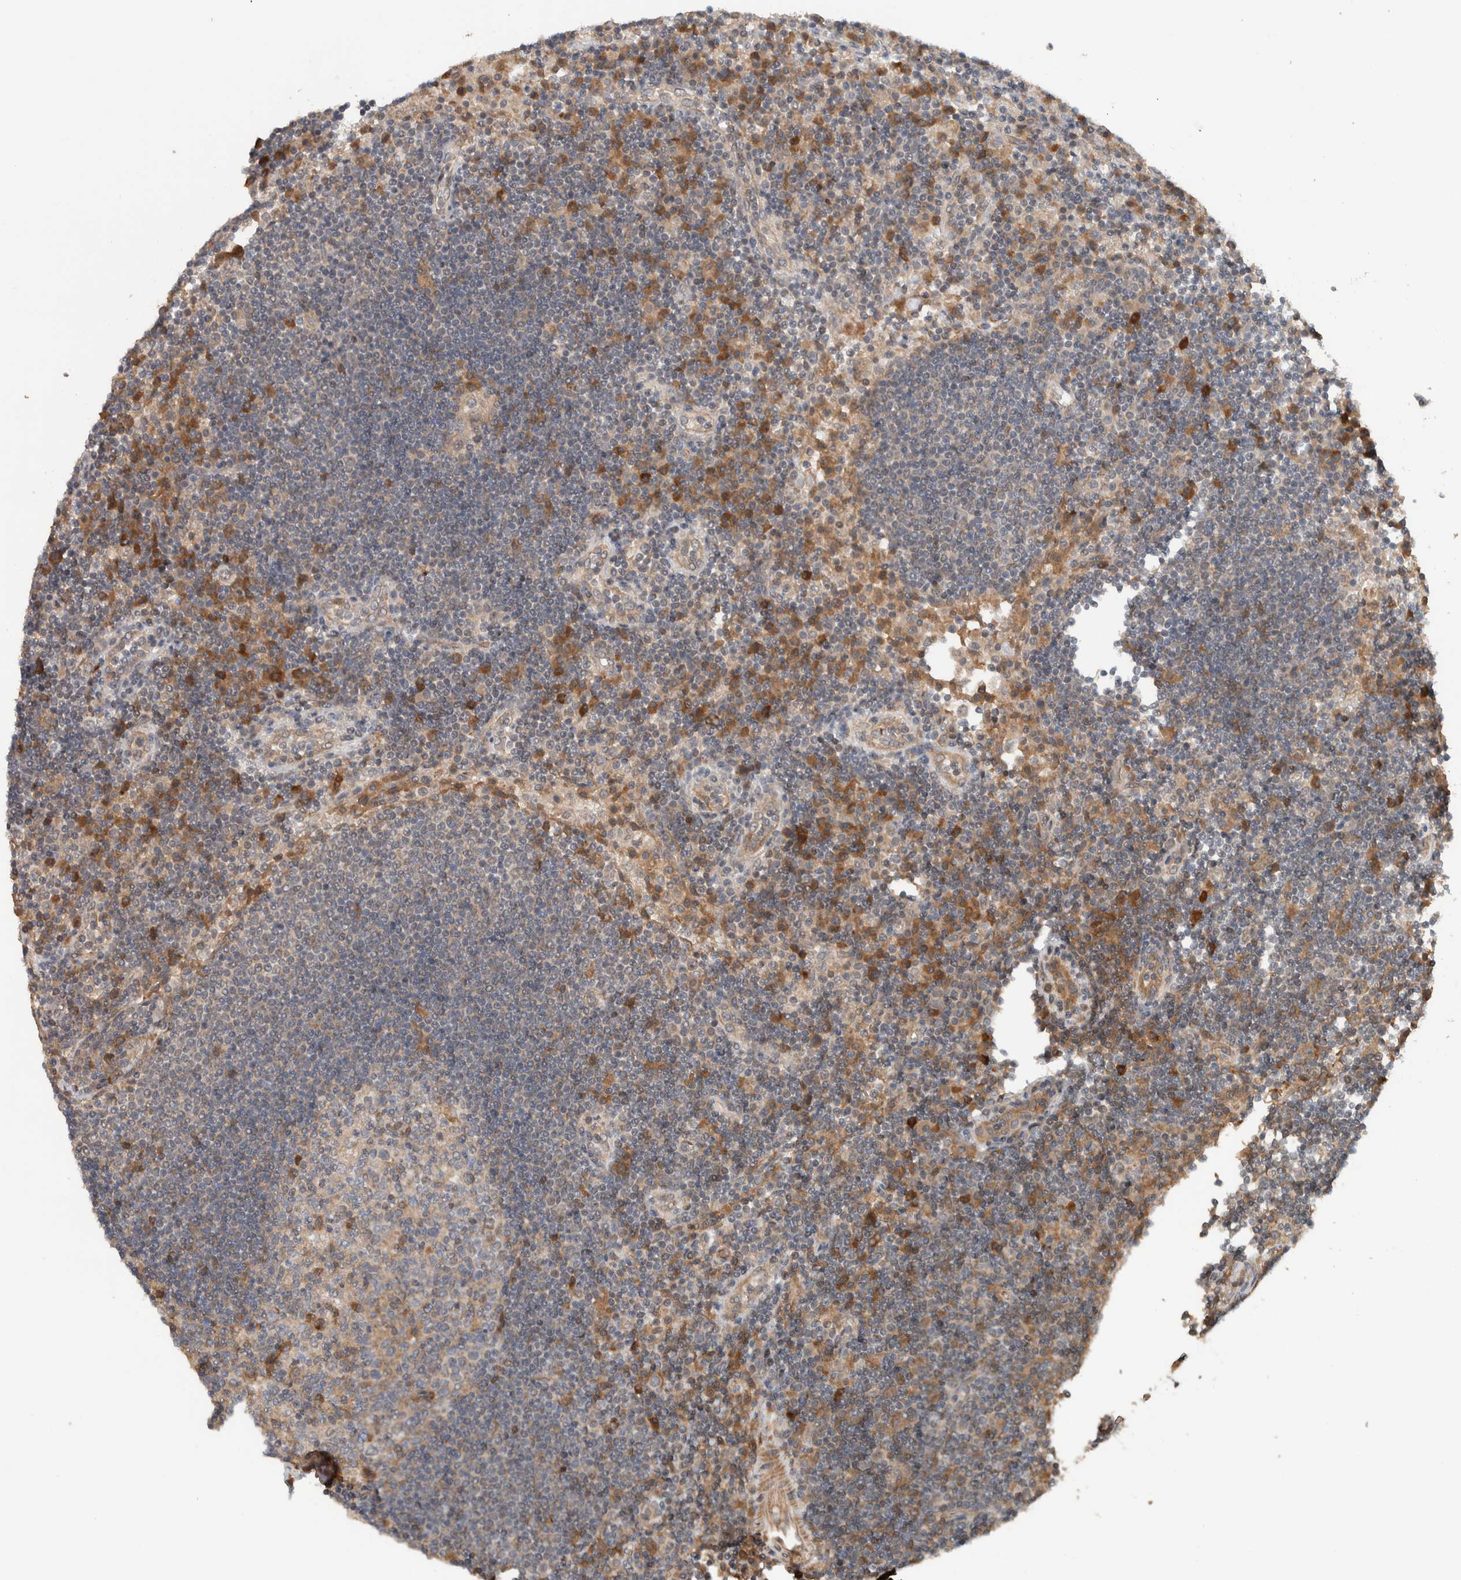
{"staining": {"intensity": "moderate", "quantity": "<25%", "location": "cytoplasmic/membranous"}, "tissue": "lymph node", "cell_type": "Germinal center cells", "image_type": "normal", "snomed": [{"axis": "morphology", "description": "Normal tissue, NOS"}, {"axis": "topography", "description": "Lymph node"}], "caption": "Unremarkable lymph node exhibits moderate cytoplasmic/membranous staining in approximately <25% of germinal center cells, visualized by immunohistochemistry. Using DAB (brown) and hematoxylin (blue) stains, captured at high magnification using brightfield microscopy.", "gene": "ARMC7", "patient": {"sex": "female", "age": 53}}